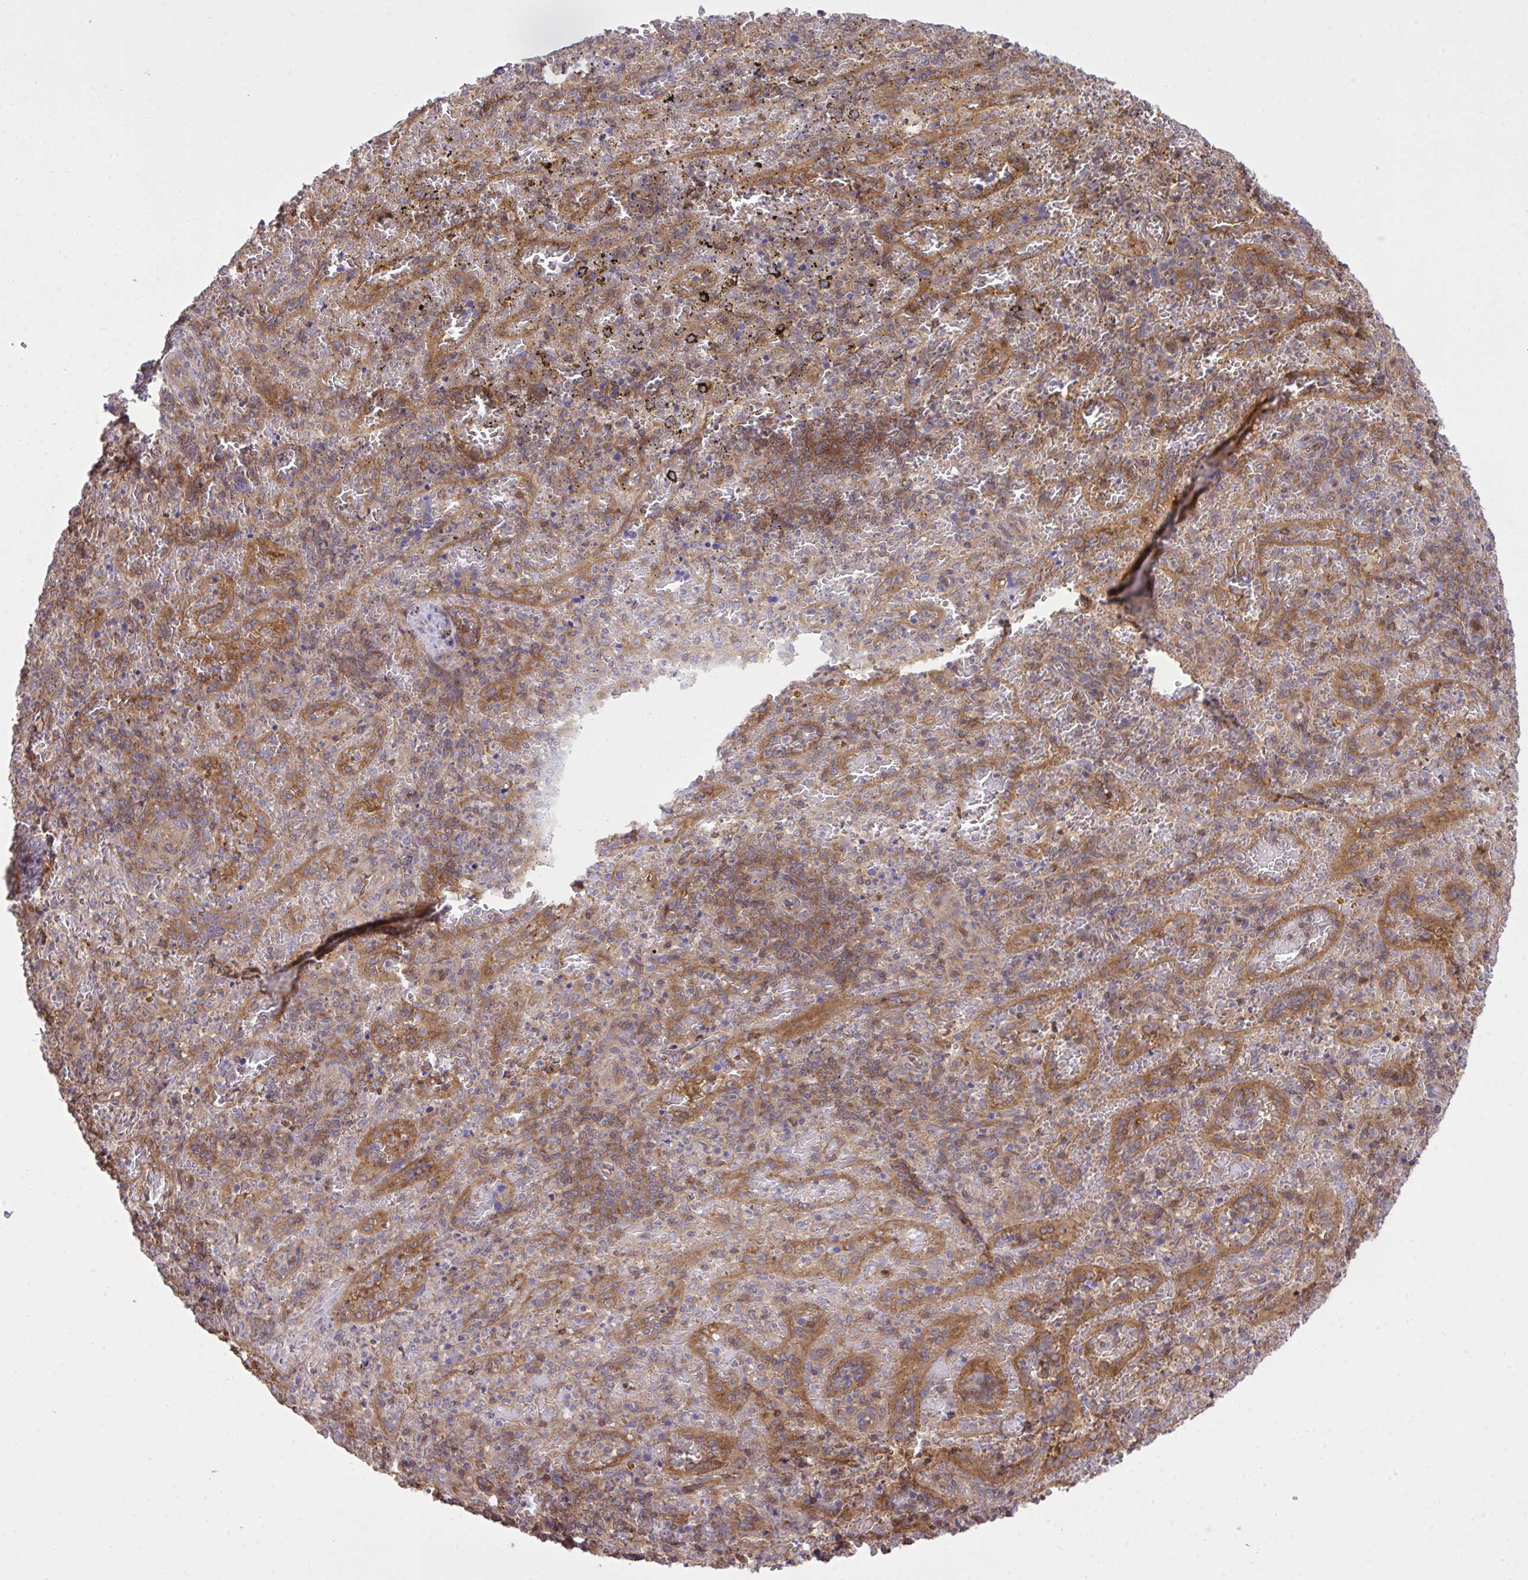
{"staining": {"intensity": "negative", "quantity": "none", "location": "none"}, "tissue": "spleen", "cell_type": "Cells in red pulp", "image_type": "normal", "snomed": [{"axis": "morphology", "description": "Normal tissue, NOS"}, {"axis": "topography", "description": "Spleen"}], "caption": "Cells in red pulp show no significant protein expression in normal spleen. (DAB (3,3'-diaminobenzidine) immunohistochemistry with hematoxylin counter stain).", "gene": "PPP5C", "patient": {"sex": "female", "age": 50}}